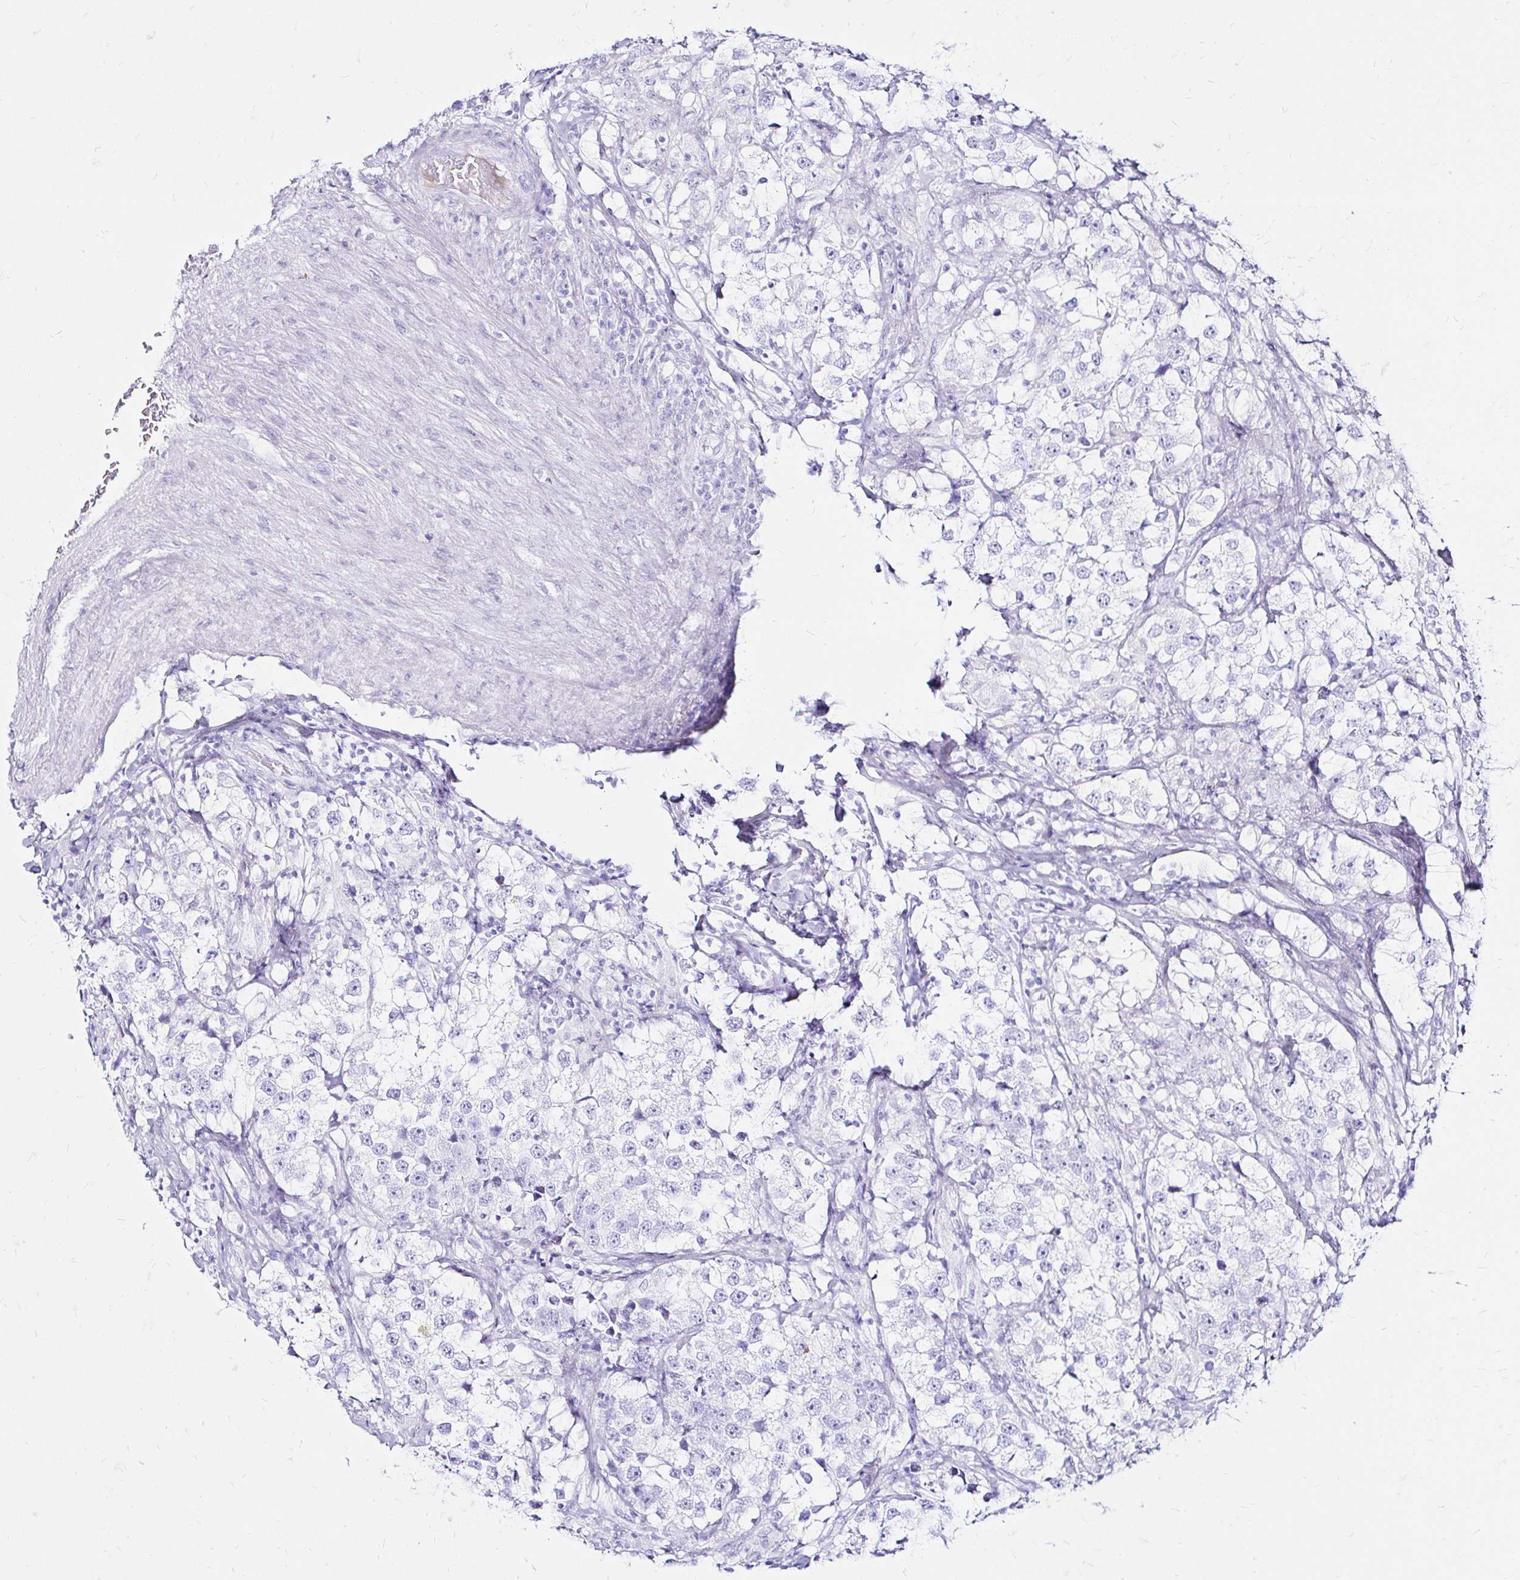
{"staining": {"intensity": "negative", "quantity": "none", "location": "none"}, "tissue": "testis cancer", "cell_type": "Tumor cells", "image_type": "cancer", "snomed": [{"axis": "morphology", "description": "Seminoma, NOS"}, {"axis": "topography", "description": "Testis"}], "caption": "Testis cancer was stained to show a protein in brown. There is no significant expression in tumor cells. (DAB immunohistochemistry, high magnification).", "gene": "ZNF432", "patient": {"sex": "male", "age": 46}}